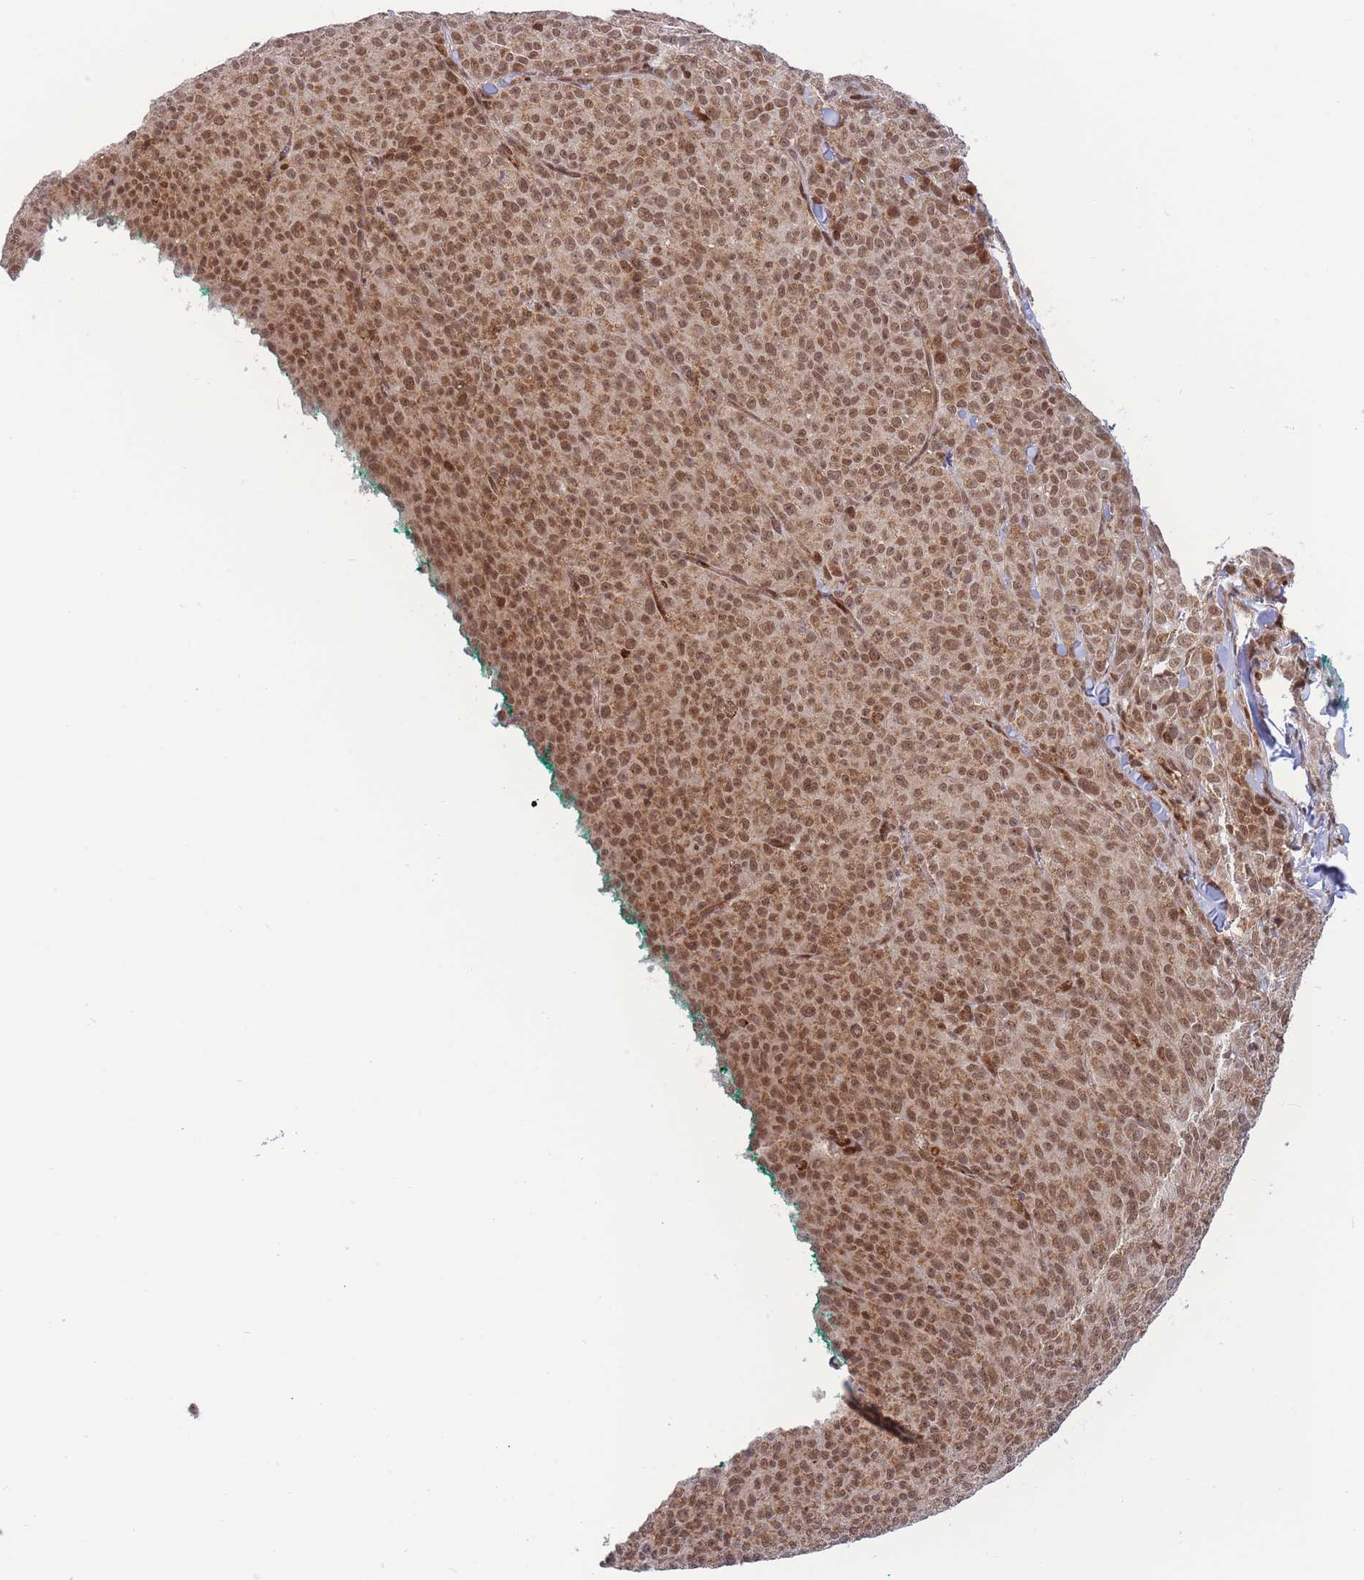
{"staining": {"intensity": "moderate", "quantity": ">75%", "location": "nuclear"}, "tissue": "melanoma", "cell_type": "Tumor cells", "image_type": "cancer", "snomed": [{"axis": "morphology", "description": "Malignant melanoma, NOS"}, {"axis": "topography", "description": "Skin"}], "caption": "Malignant melanoma stained with DAB immunohistochemistry (IHC) reveals medium levels of moderate nuclear positivity in about >75% of tumor cells.", "gene": "BOD1L1", "patient": {"sex": "female", "age": 52}}